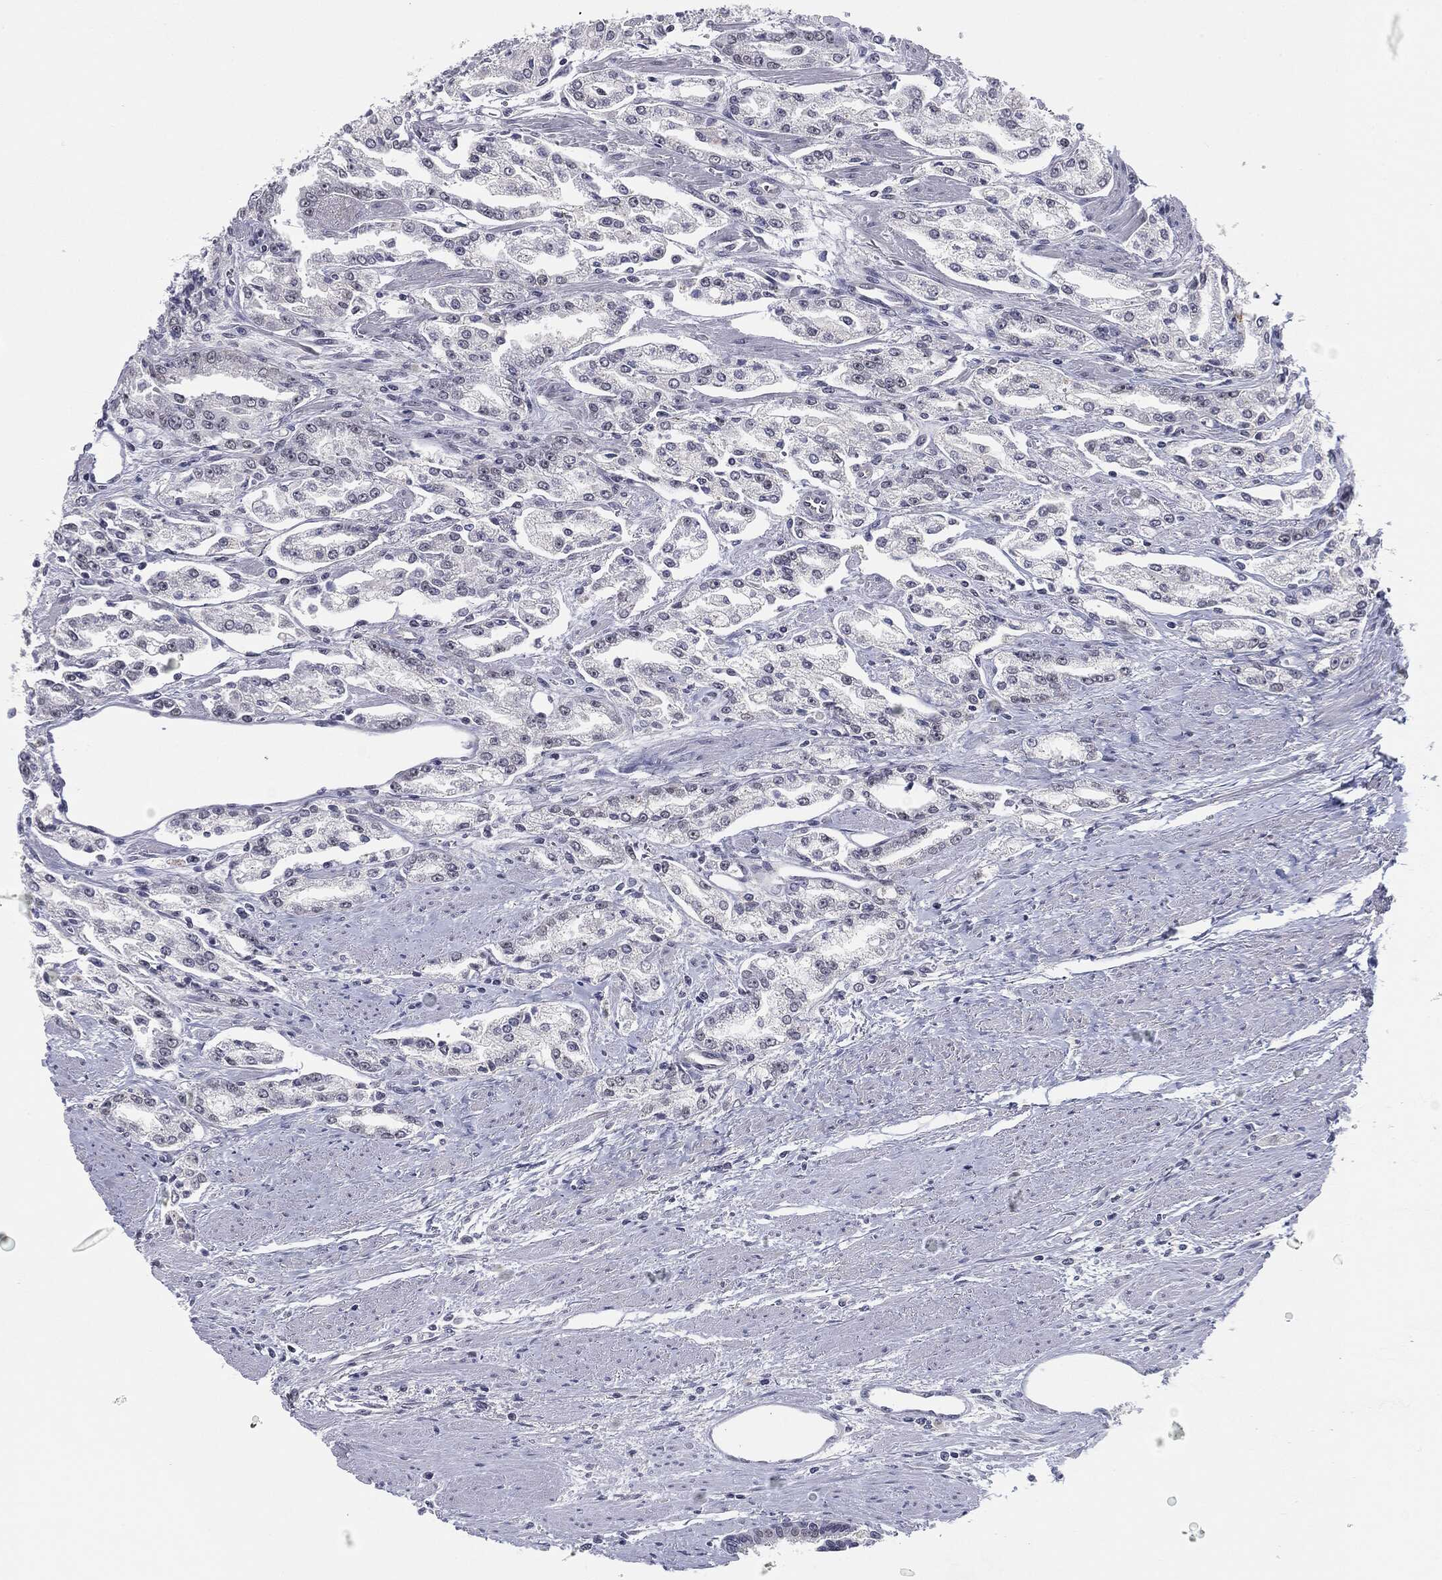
{"staining": {"intensity": "negative", "quantity": "none", "location": "none"}, "tissue": "prostate cancer", "cell_type": "Tumor cells", "image_type": "cancer", "snomed": [{"axis": "morphology", "description": "Adenocarcinoma, Medium grade"}, {"axis": "topography", "description": "Prostate"}], "caption": "High magnification brightfield microscopy of prostate adenocarcinoma (medium-grade) stained with DAB (3,3'-diaminobenzidine) (brown) and counterstained with hematoxylin (blue): tumor cells show no significant expression.", "gene": "SLC5A5", "patient": {"sex": "male", "age": 71}}